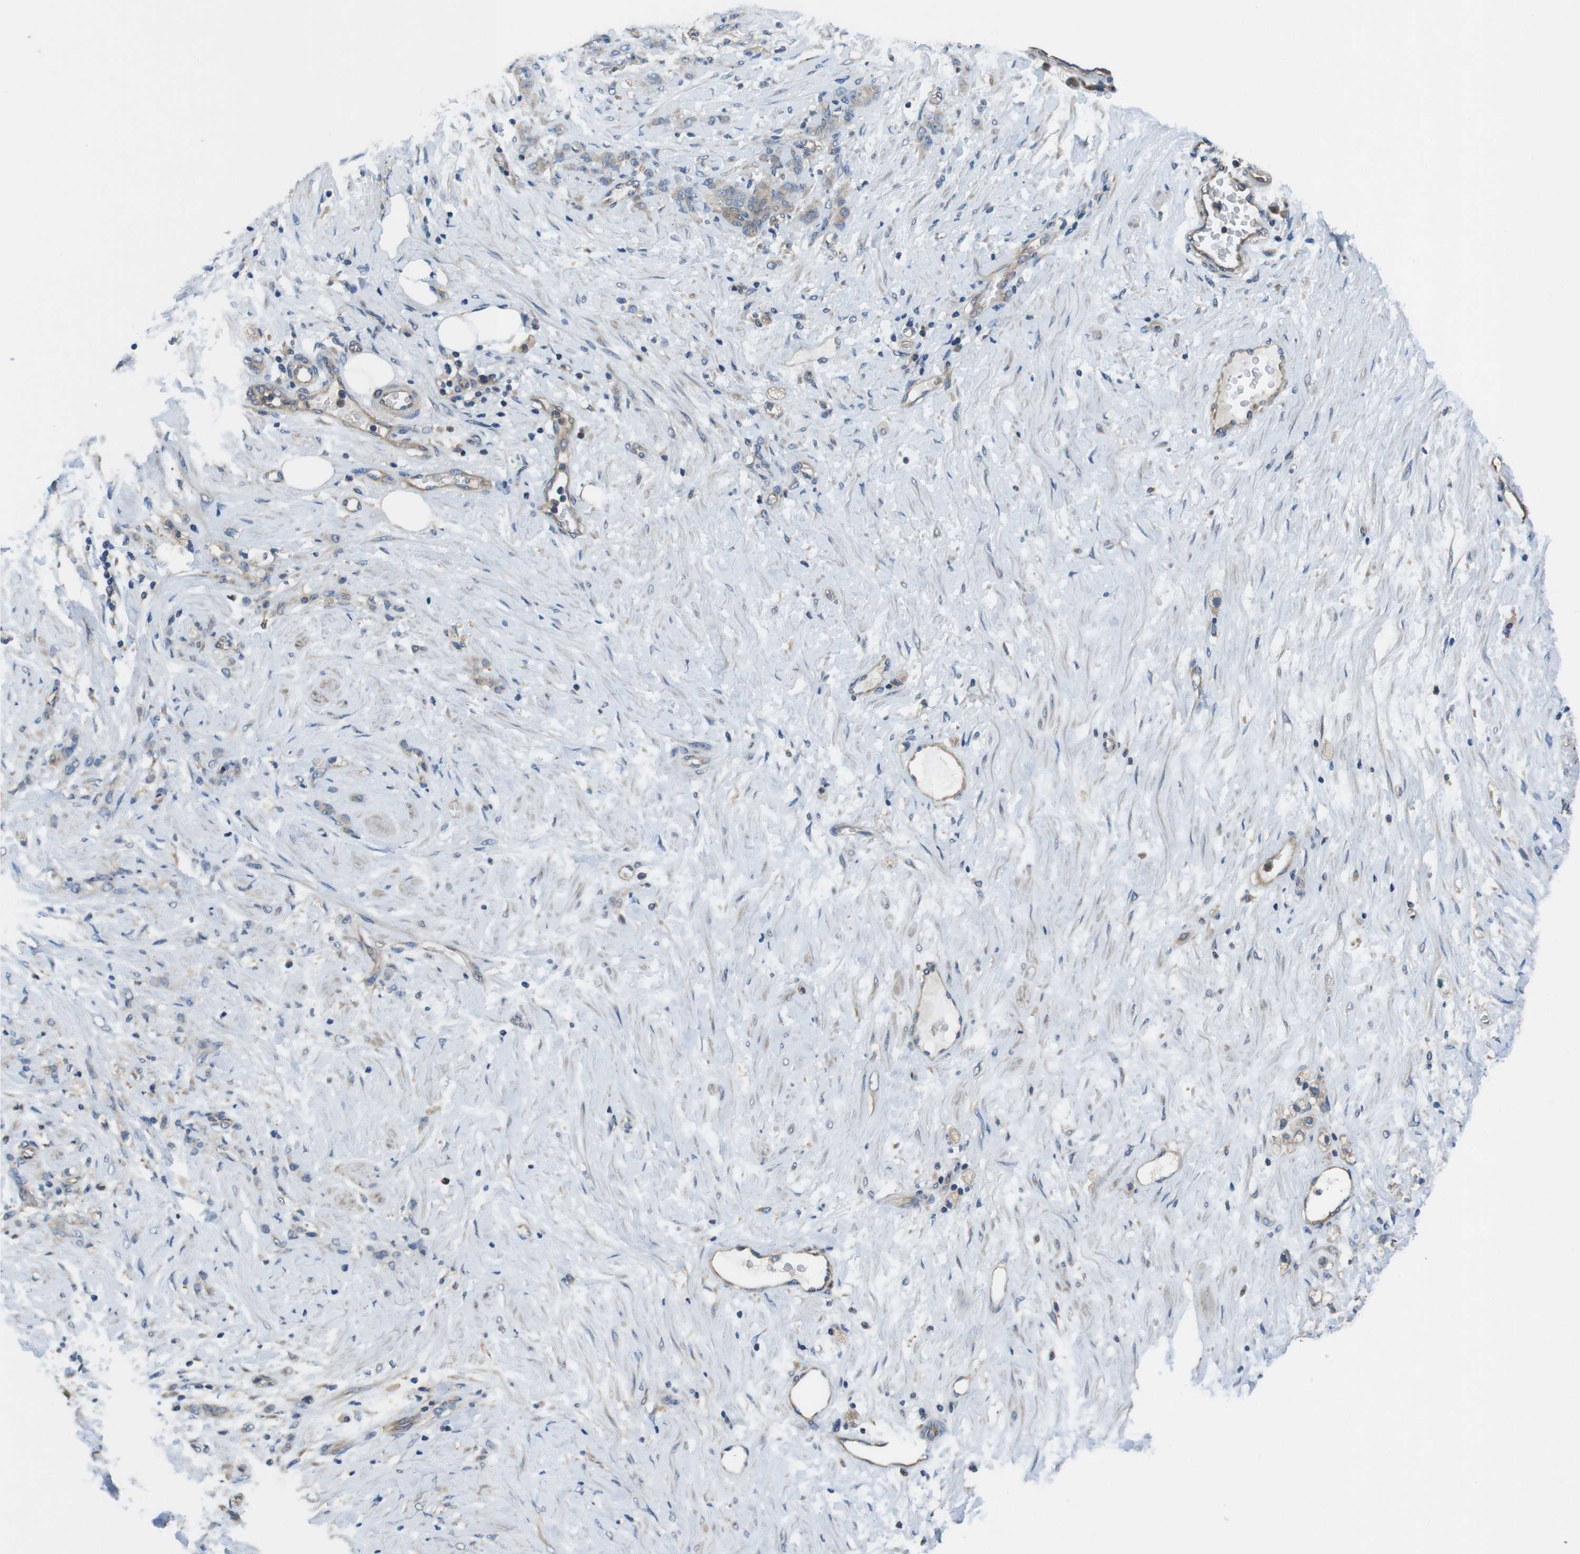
{"staining": {"intensity": "weak", "quantity": "<25%", "location": "cytoplasmic/membranous"}, "tissue": "stomach cancer", "cell_type": "Tumor cells", "image_type": "cancer", "snomed": [{"axis": "morphology", "description": "Adenocarcinoma, NOS"}, {"axis": "topography", "description": "Stomach"}], "caption": "High power microscopy histopathology image of an IHC photomicrograph of stomach adenocarcinoma, revealing no significant staining in tumor cells.", "gene": "DCTN1", "patient": {"sex": "male", "age": 82}}